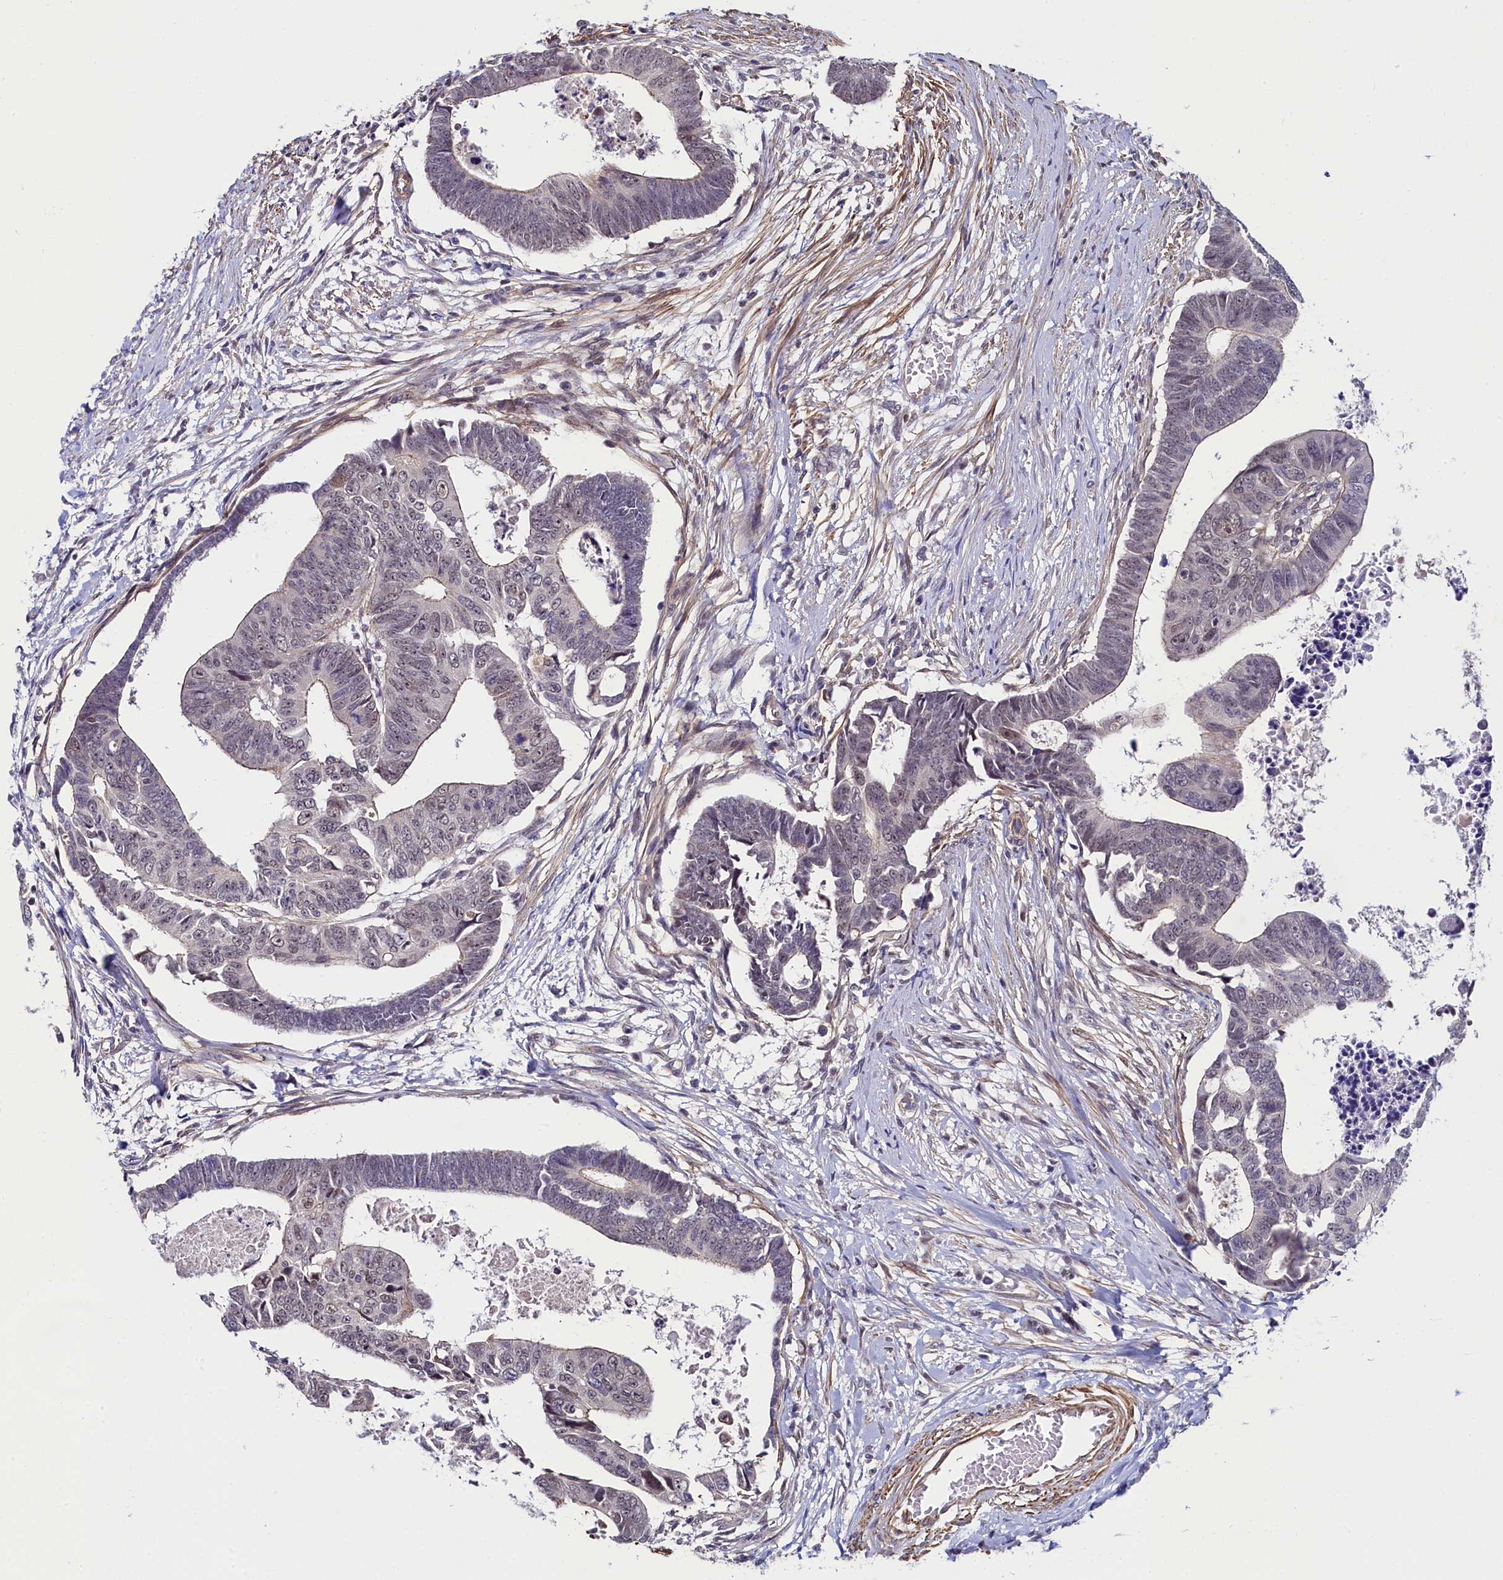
{"staining": {"intensity": "moderate", "quantity": "<25%", "location": "nuclear"}, "tissue": "colorectal cancer", "cell_type": "Tumor cells", "image_type": "cancer", "snomed": [{"axis": "morphology", "description": "Adenocarcinoma, NOS"}, {"axis": "topography", "description": "Rectum"}], "caption": "Human colorectal cancer stained for a protein (brown) displays moderate nuclear positive positivity in about <25% of tumor cells.", "gene": "INTS14", "patient": {"sex": "female", "age": 65}}